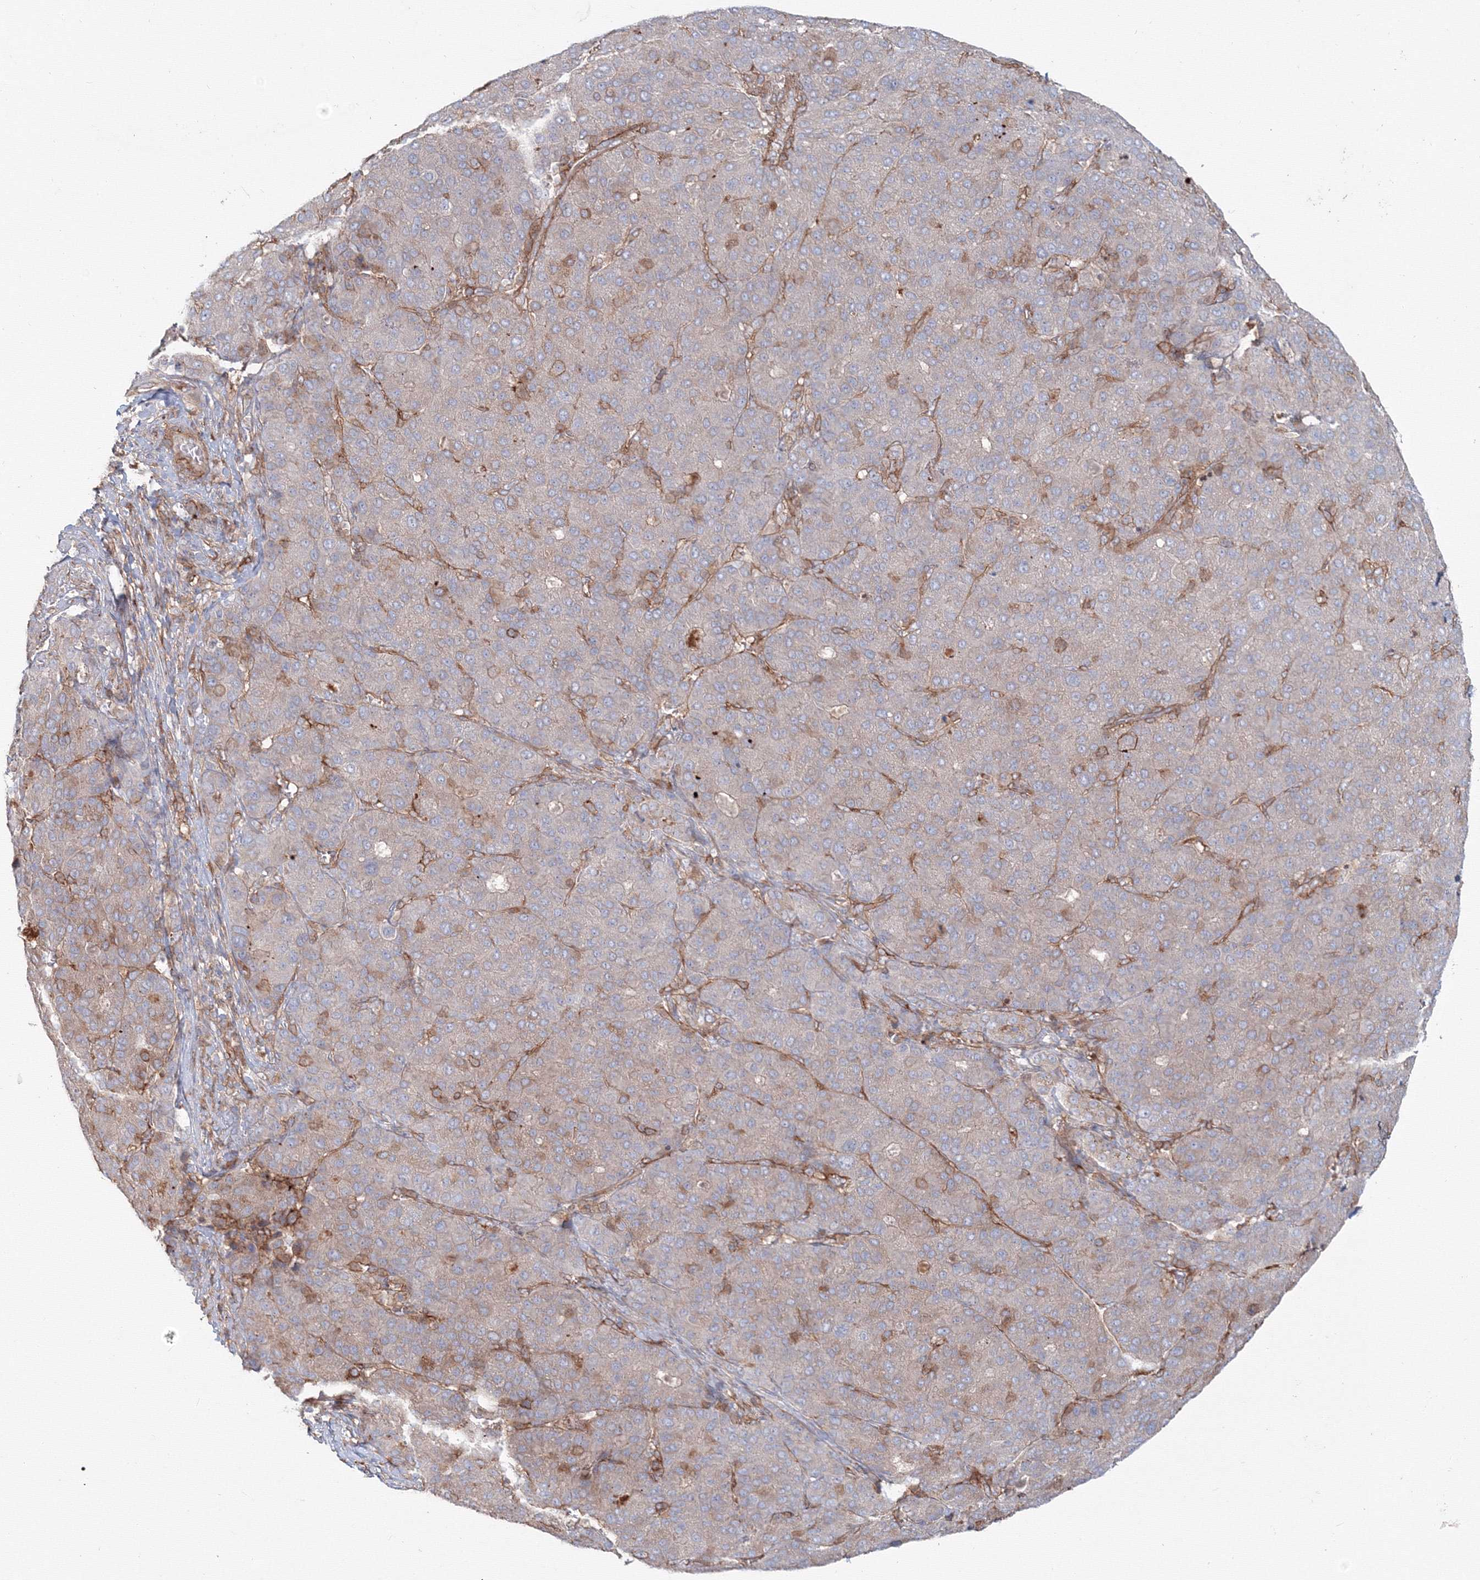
{"staining": {"intensity": "negative", "quantity": "none", "location": "none"}, "tissue": "liver cancer", "cell_type": "Tumor cells", "image_type": "cancer", "snomed": [{"axis": "morphology", "description": "Carcinoma, Hepatocellular, NOS"}, {"axis": "topography", "description": "Liver"}], "caption": "Immunohistochemistry (IHC) micrograph of neoplastic tissue: liver cancer stained with DAB demonstrates no significant protein staining in tumor cells.", "gene": "SH3PXD2A", "patient": {"sex": "male", "age": 65}}